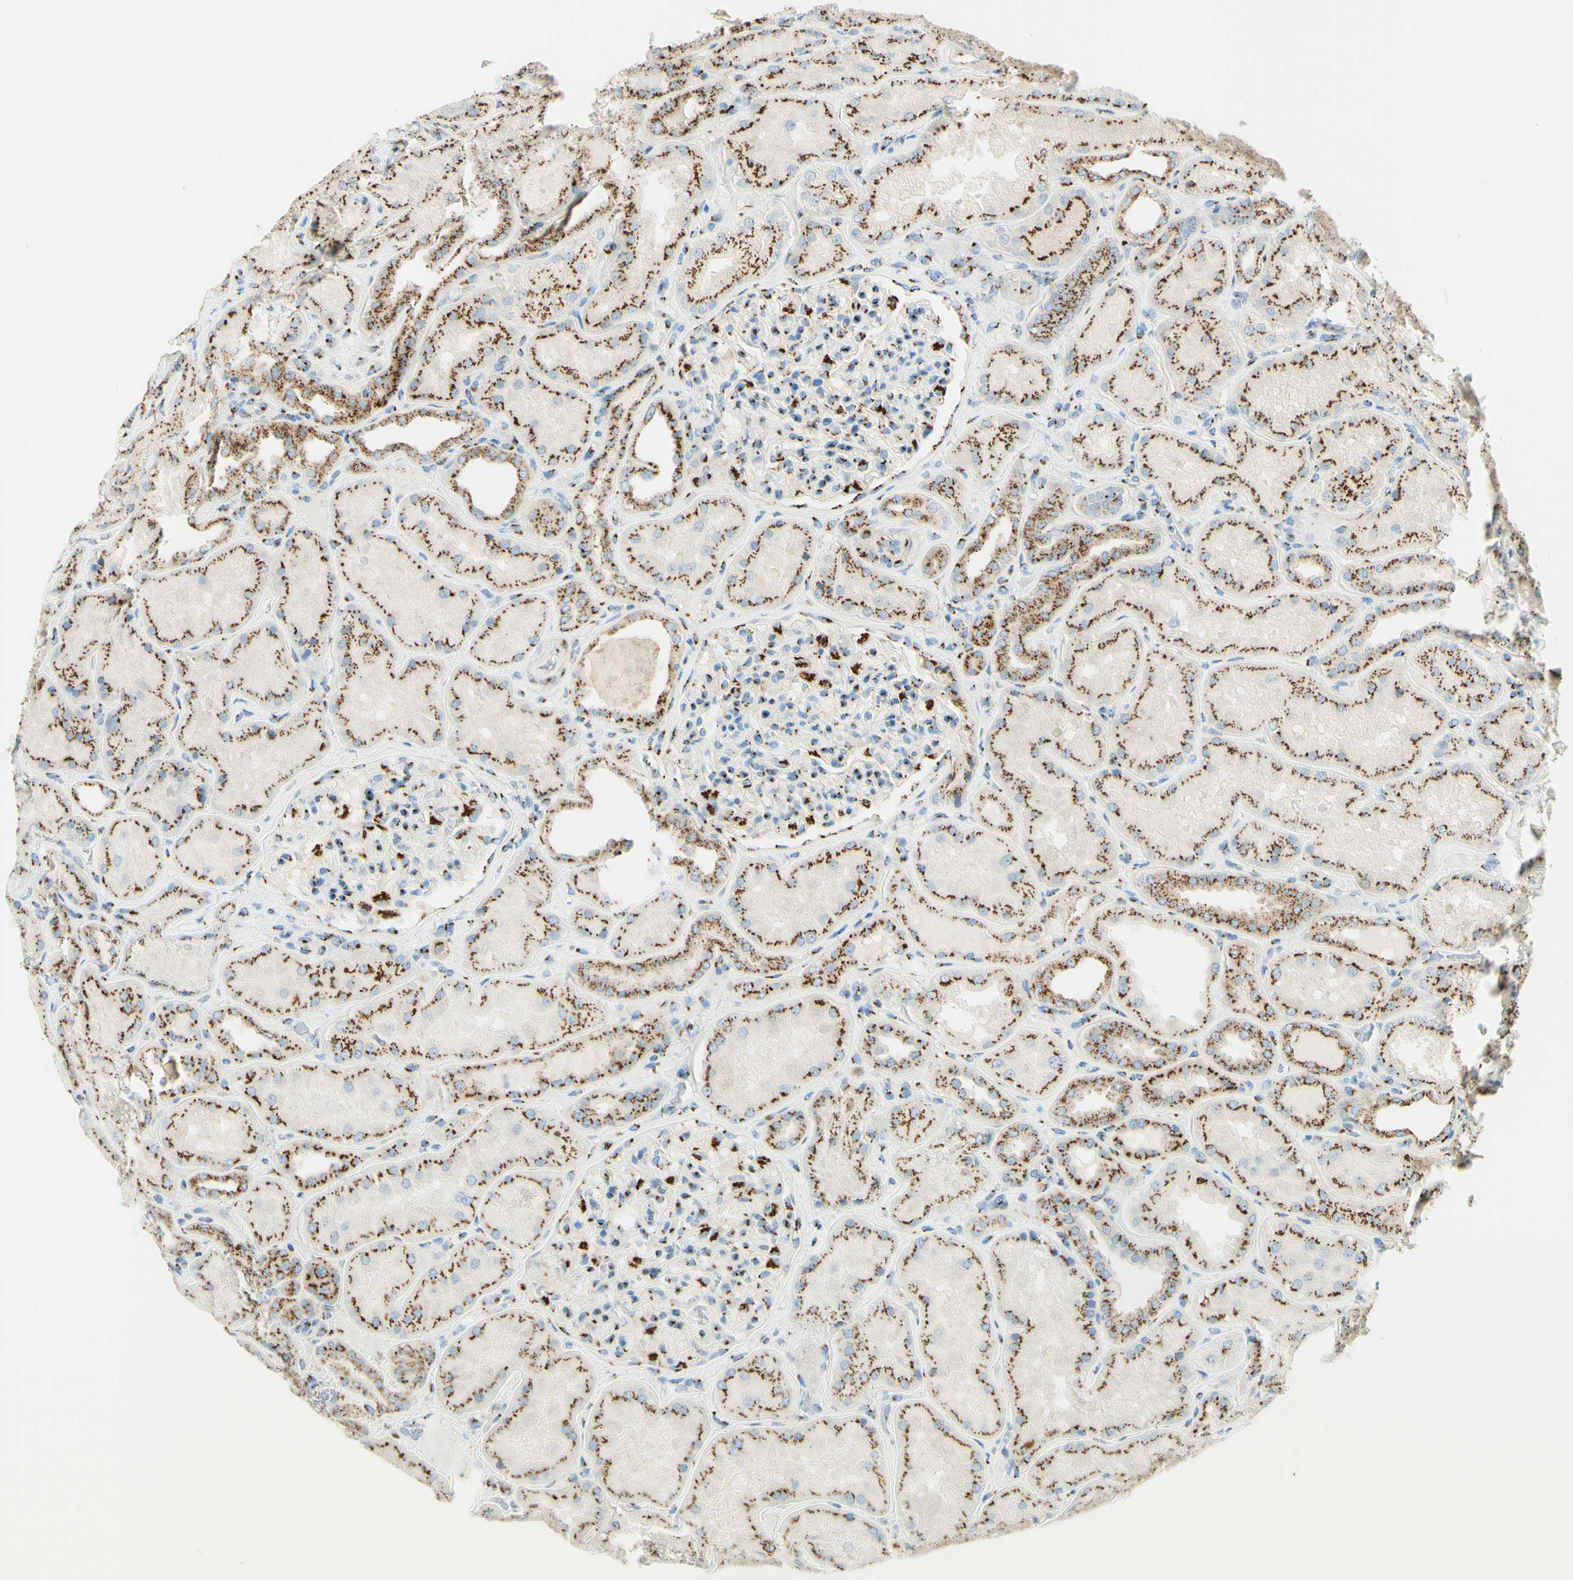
{"staining": {"intensity": "strong", "quantity": ">75%", "location": "cytoplasmic/membranous"}, "tissue": "kidney", "cell_type": "Cells in glomeruli", "image_type": "normal", "snomed": [{"axis": "morphology", "description": "Normal tissue, NOS"}, {"axis": "topography", "description": "Kidney"}], "caption": "Immunohistochemical staining of benign human kidney shows strong cytoplasmic/membranous protein staining in approximately >75% of cells in glomeruli. Immunohistochemistry stains the protein of interest in brown and the nuclei are stained blue.", "gene": "GOLGB1", "patient": {"sex": "female", "age": 56}}